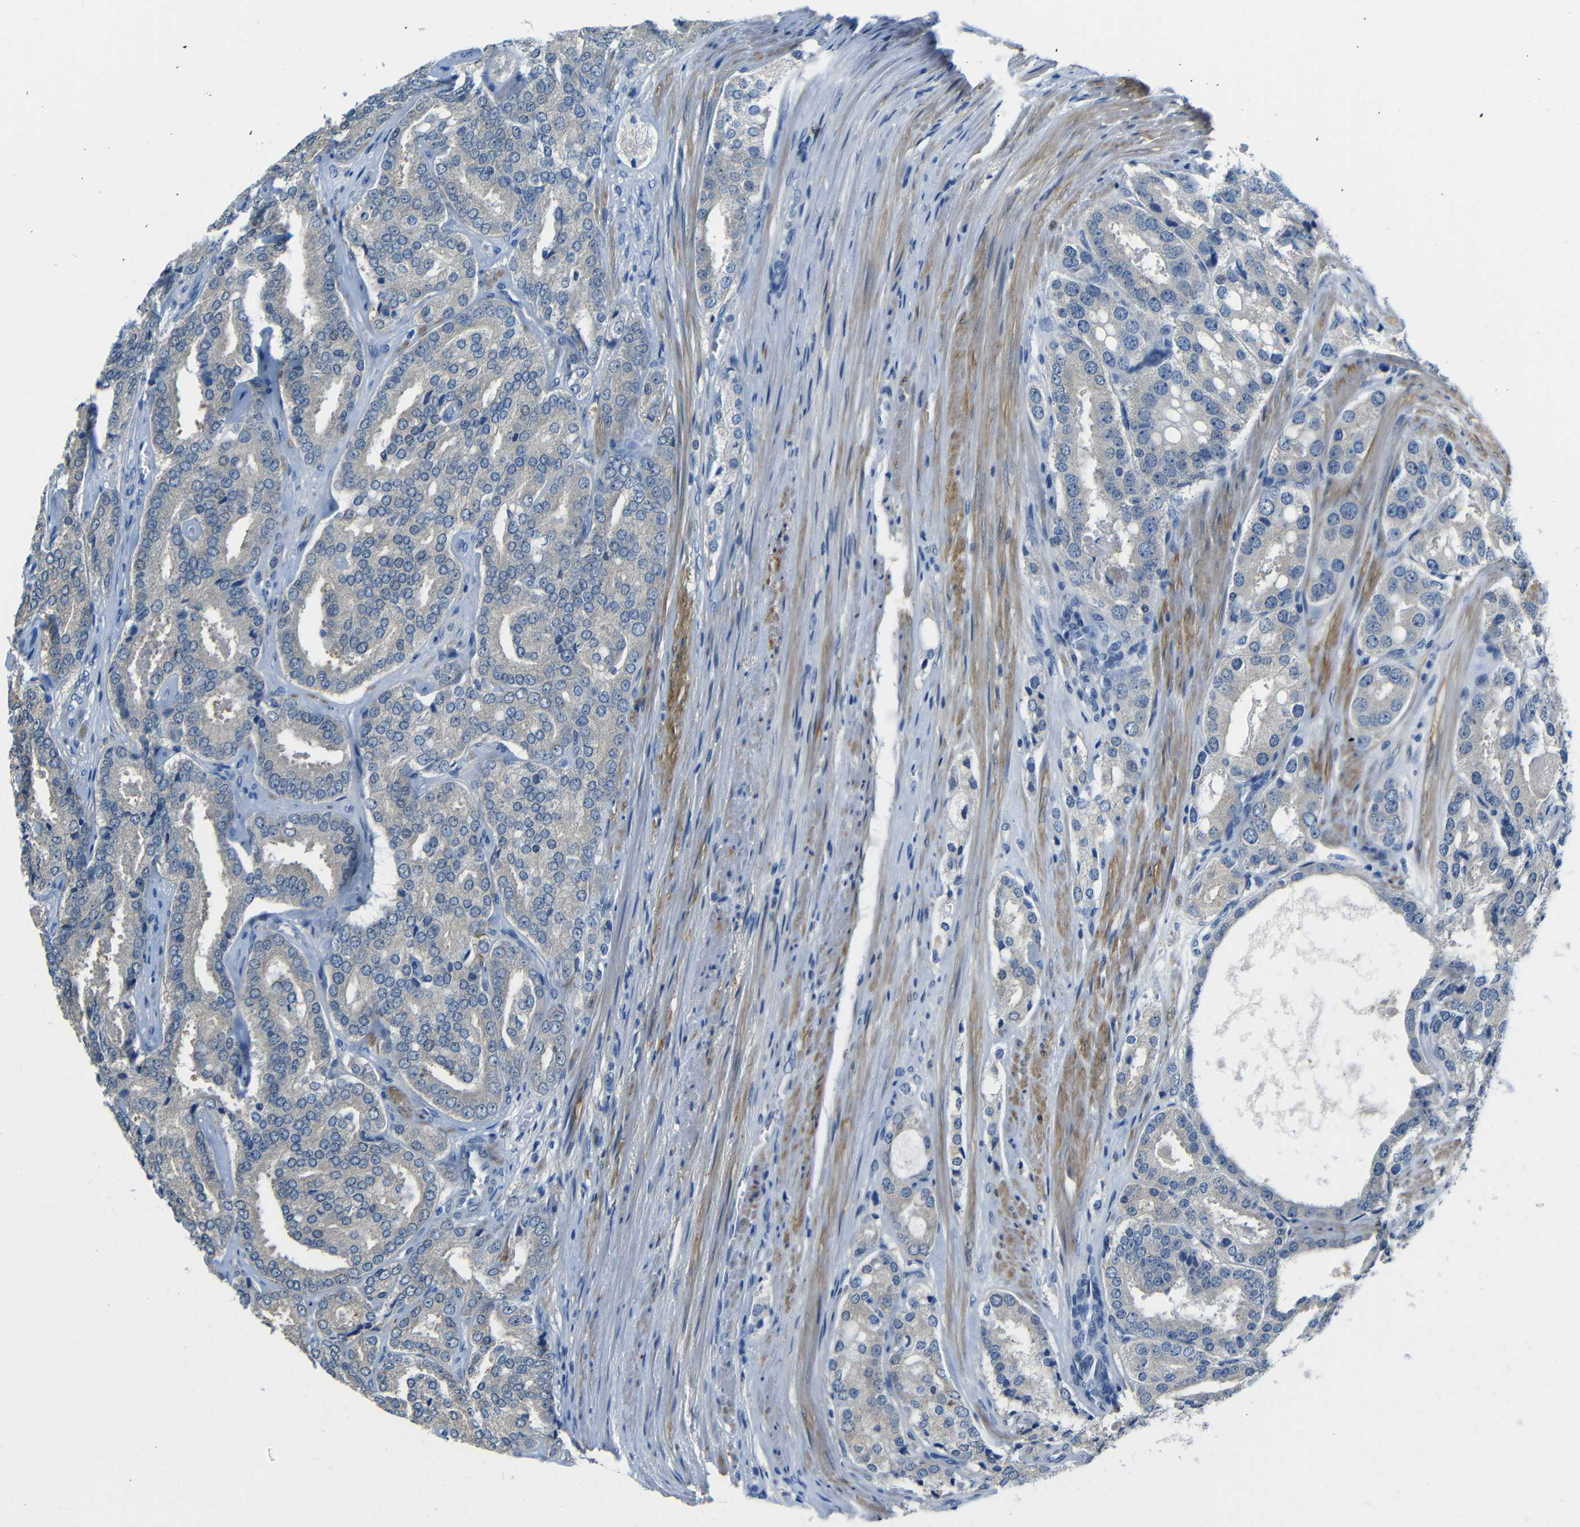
{"staining": {"intensity": "negative", "quantity": "none", "location": "none"}, "tissue": "prostate cancer", "cell_type": "Tumor cells", "image_type": "cancer", "snomed": [{"axis": "morphology", "description": "Adenocarcinoma, High grade"}, {"axis": "topography", "description": "Prostate"}], "caption": "This histopathology image is of adenocarcinoma (high-grade) (prostate) stained with IHC to label a protein in brown with the nuclei are counter-stained blue. There is no positivity in tumor cells.", "gene": "NEGR1", "patient": {"sex": "male", "age": 65}}